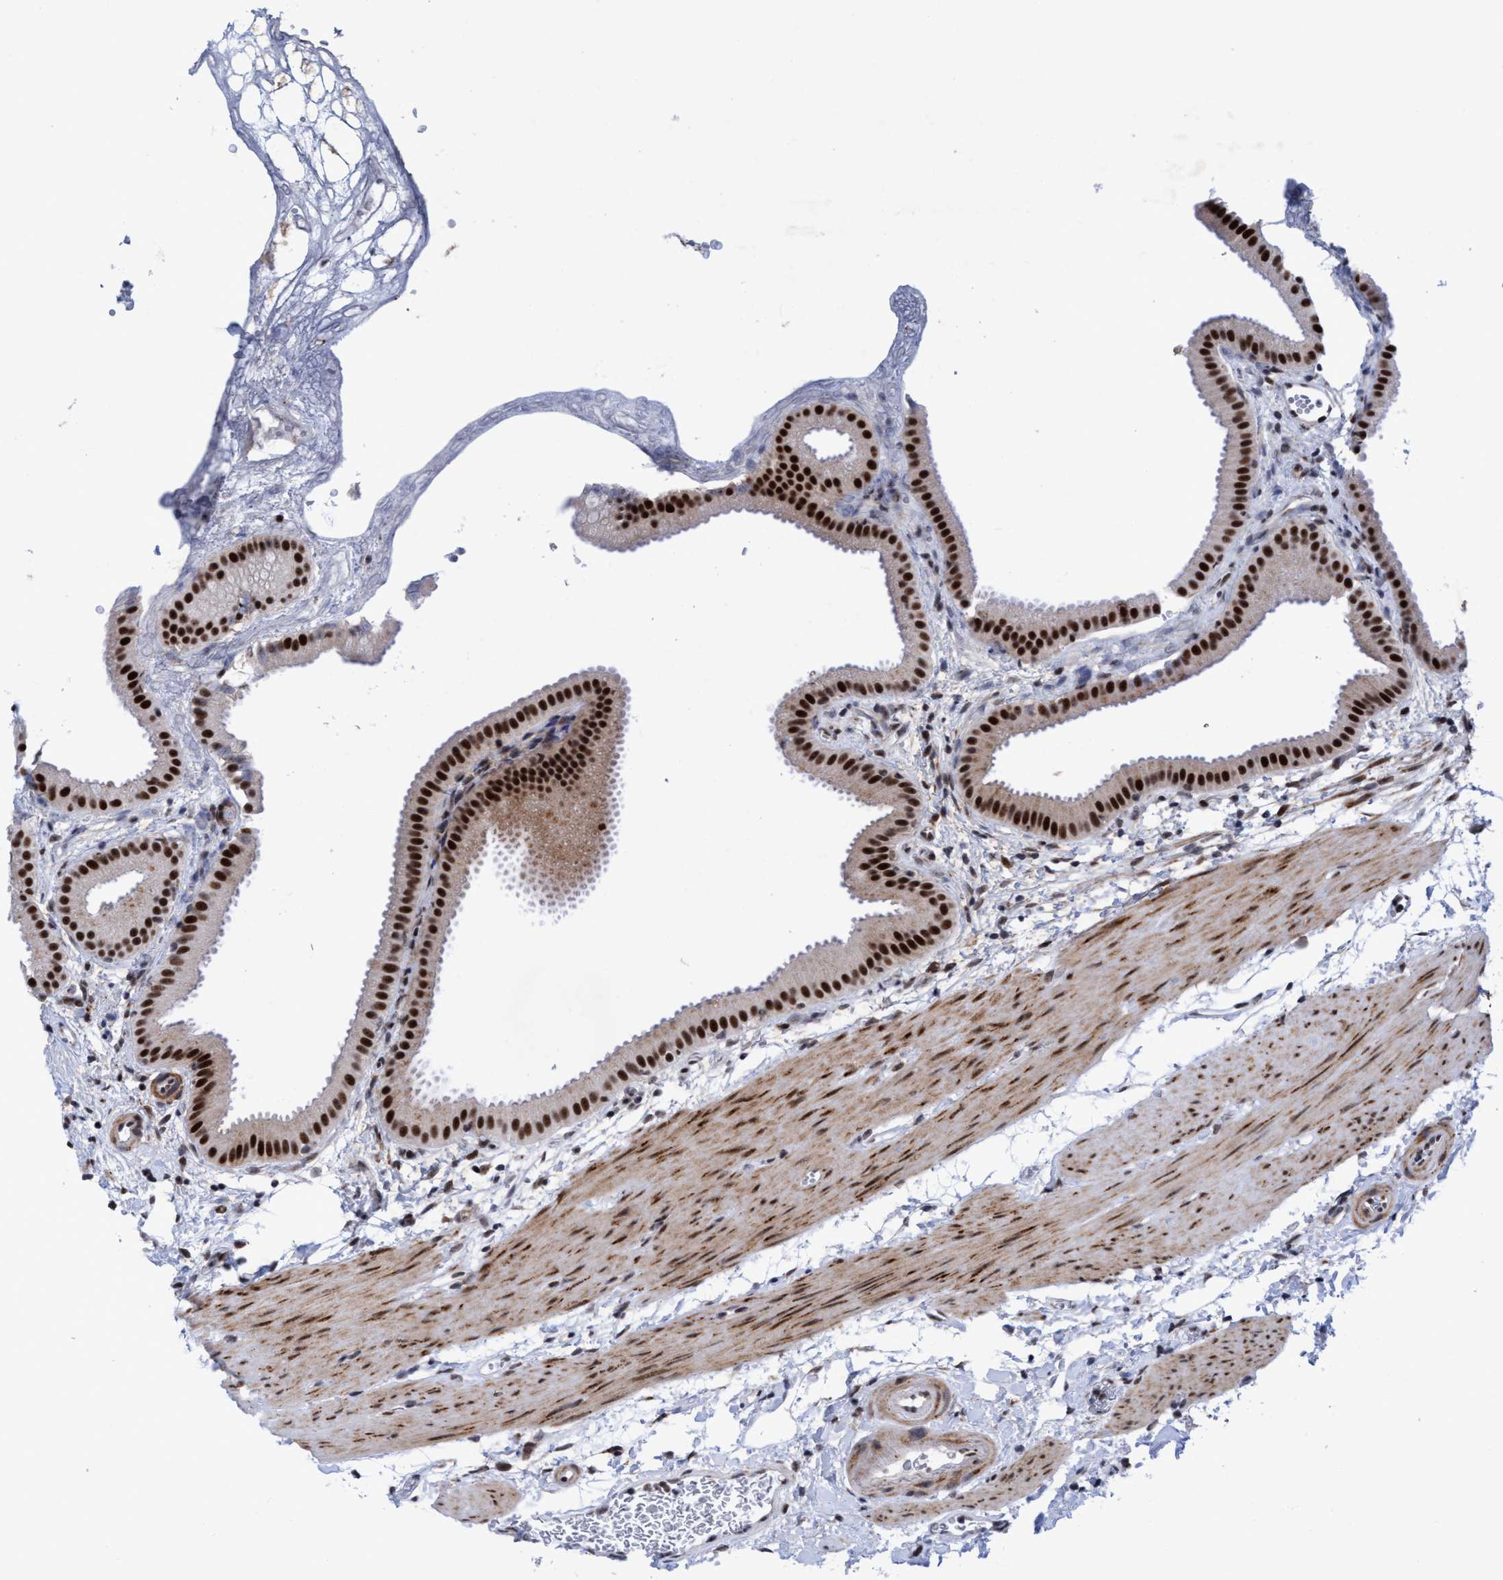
{"staining": {"intensity": "strong", "quantity": ">75%", "location": "nuclear"}, "tissue": "gallbladder", "cell_type": "Glandular cells", "image_type": "normal", "snomed": [{"axis": "morphology", "description": "Normal tissue, NOS"}, {"axis": "topography", "description": "Gallbladder"}], "caption": "Protein expression analysis of benign gallbladder shows strong nuclear positivity in approximately >75% of glandular cells. The staining was performed using DAB to visualize the protein expression in brown, while the nuclei were stained in blue with hematoxylin (Magnification: 20x).", "gene": "GLT6D1", "patient": {"sex": "female", "age": 64}}